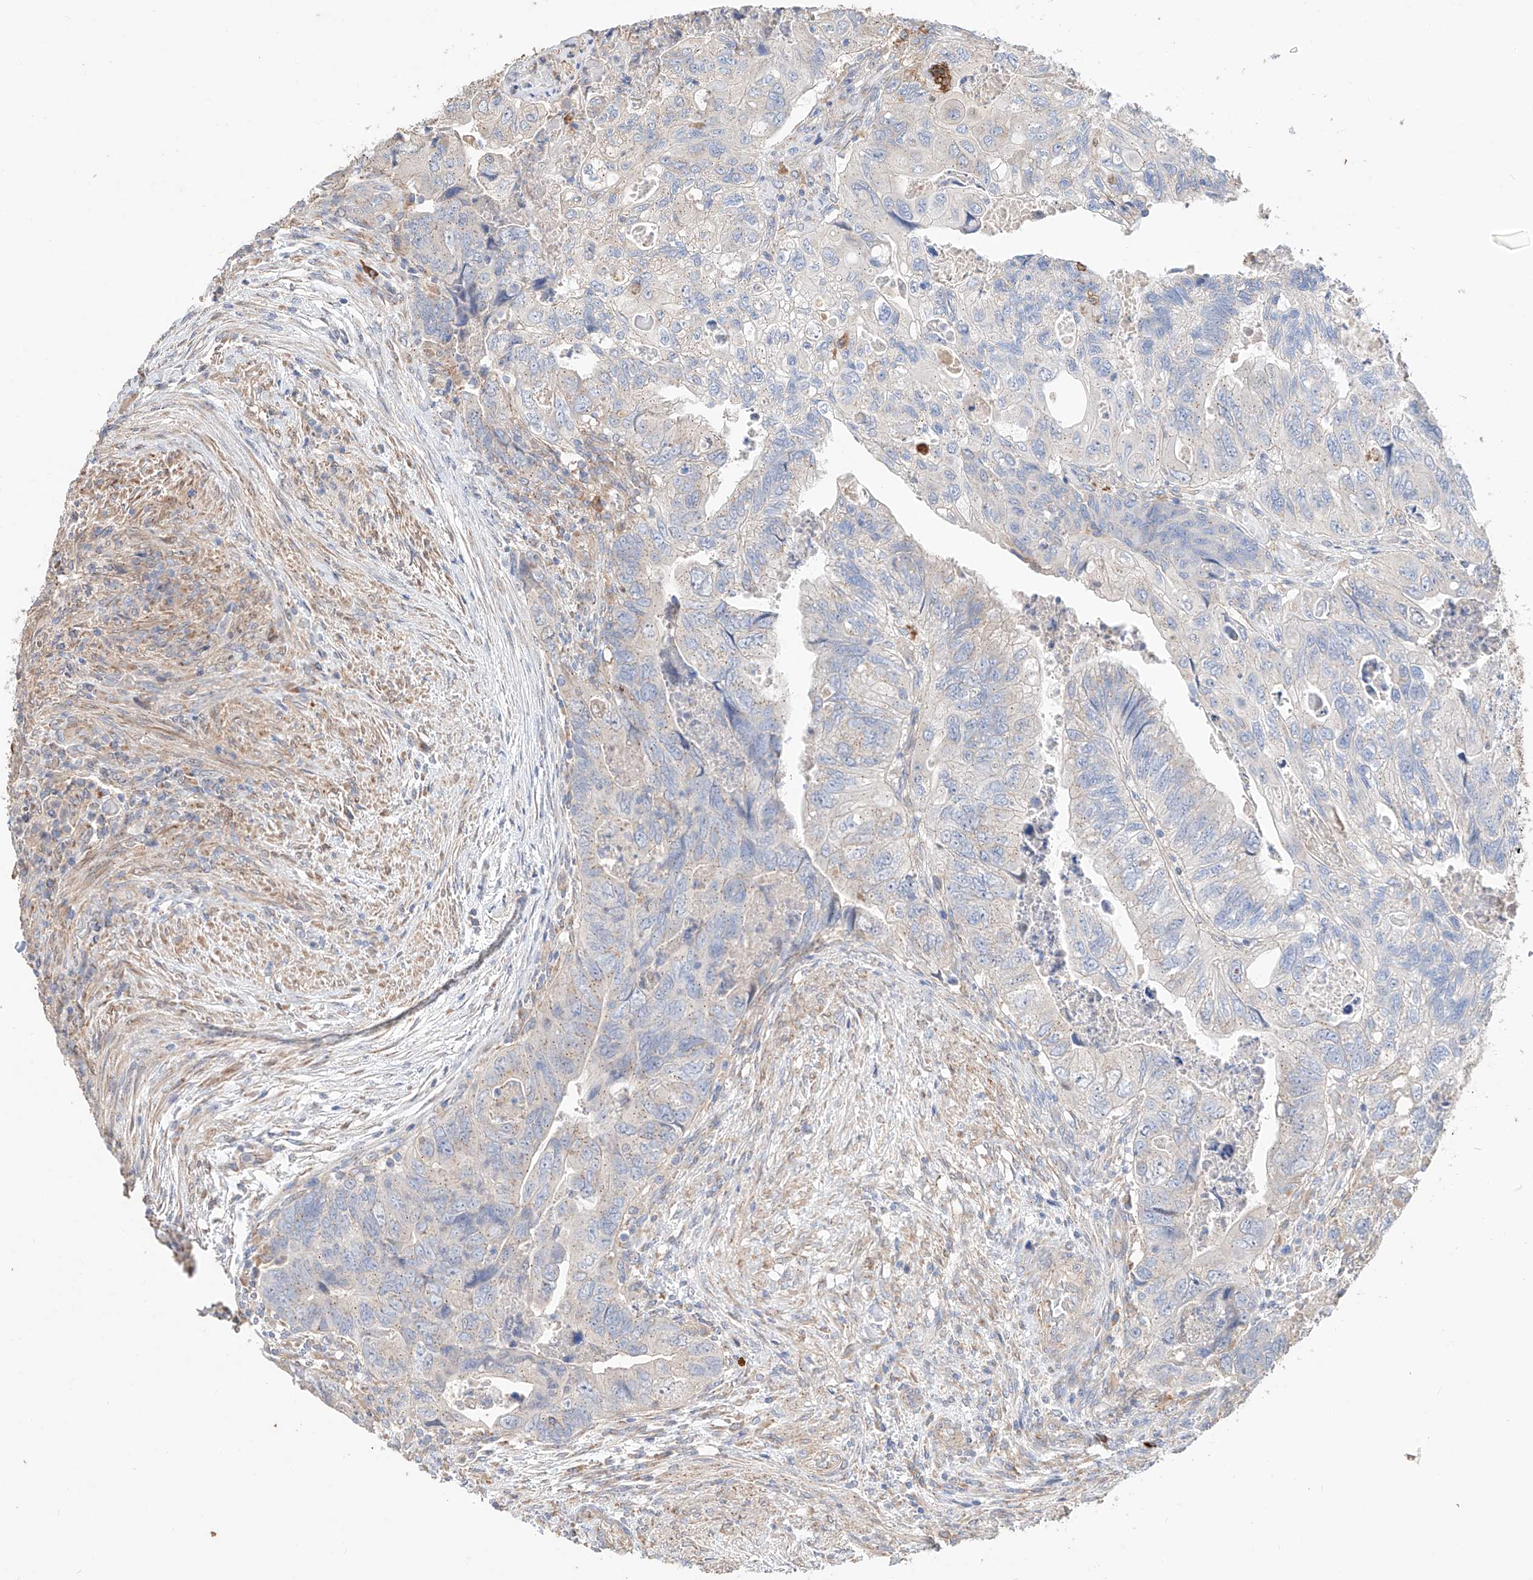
{"staining": {"intensity": "negative", "quantity": "none", "location": "none"}, "tissue": "colorectal cancer", "cell_type": "Tumor cells", "image_type": "cancer", "snomed": [{"axis": "morphology", "description": "Adenocarcinoma, NOS"}, {"axis": "topography", "description": "Rectum"}], "caption": "Tumor cells are negative for protein expression in human colorectal adenocarcinoma. Nuclei are stained in blue.", "gene": "MOSPD1", "patient": {"sex": "male", "age": 63}}